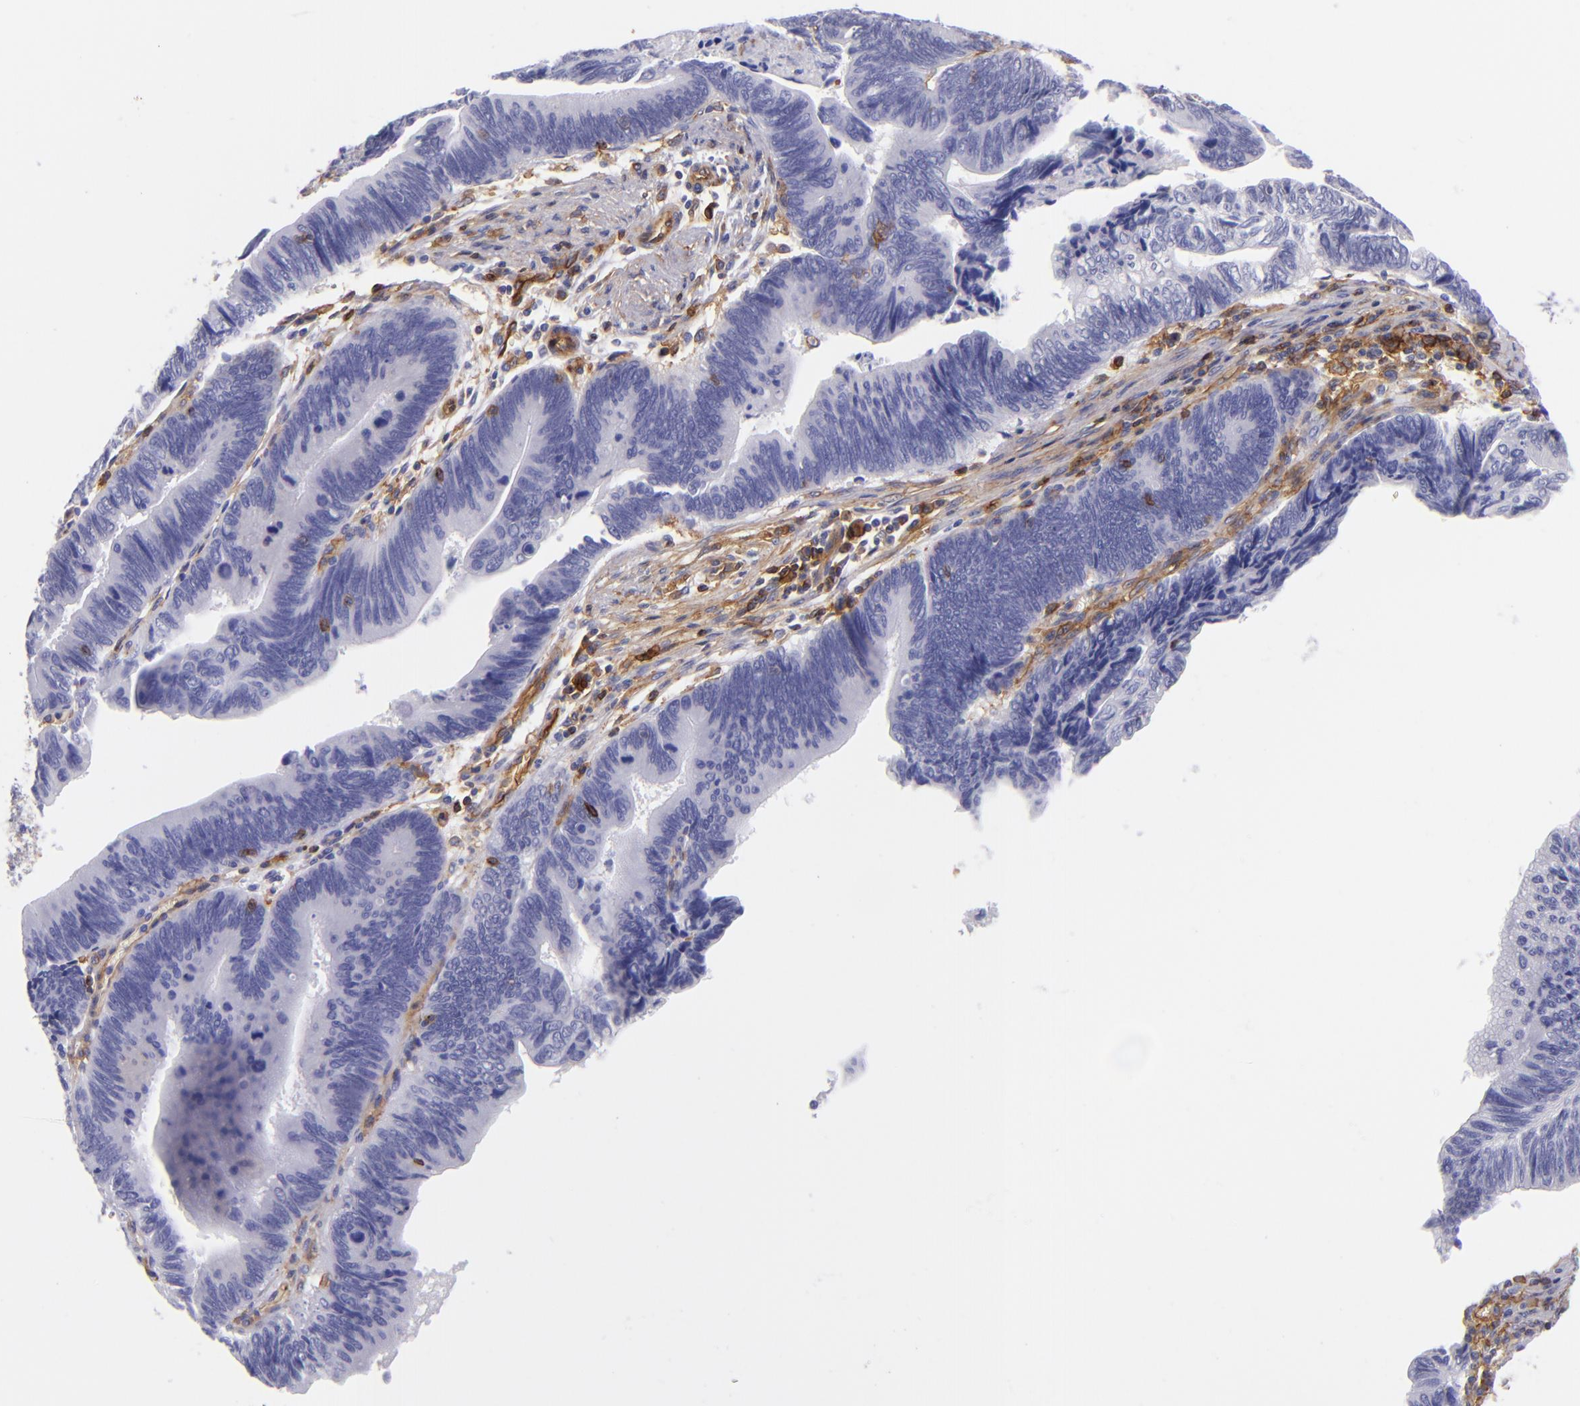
{"staining": {"intensity": "negative", "quantity": "none", "location": "none"}, "tissue": "pancreatic cancer", "cell_type": "Tumor cells", "image_type": "cancer", "snomed": [{"axis": "morphology", "description": "Adenocarcinoma, NOS"}, {"axis": "topography", "description": "Pancreas"}], "caption": "Pancreatic cancer (adenocarcinoma) was stained to show a protein in brown. There is no significant positivity in tumor cells. Brightfield microscopy of IHC stained with DAB (3,3'-diaminobenzidine) (brown) and hematoxylin (blue), captured at high magnification.", "gene": "ENTPD1", "patient": {"sex": "female", "age": 70}}